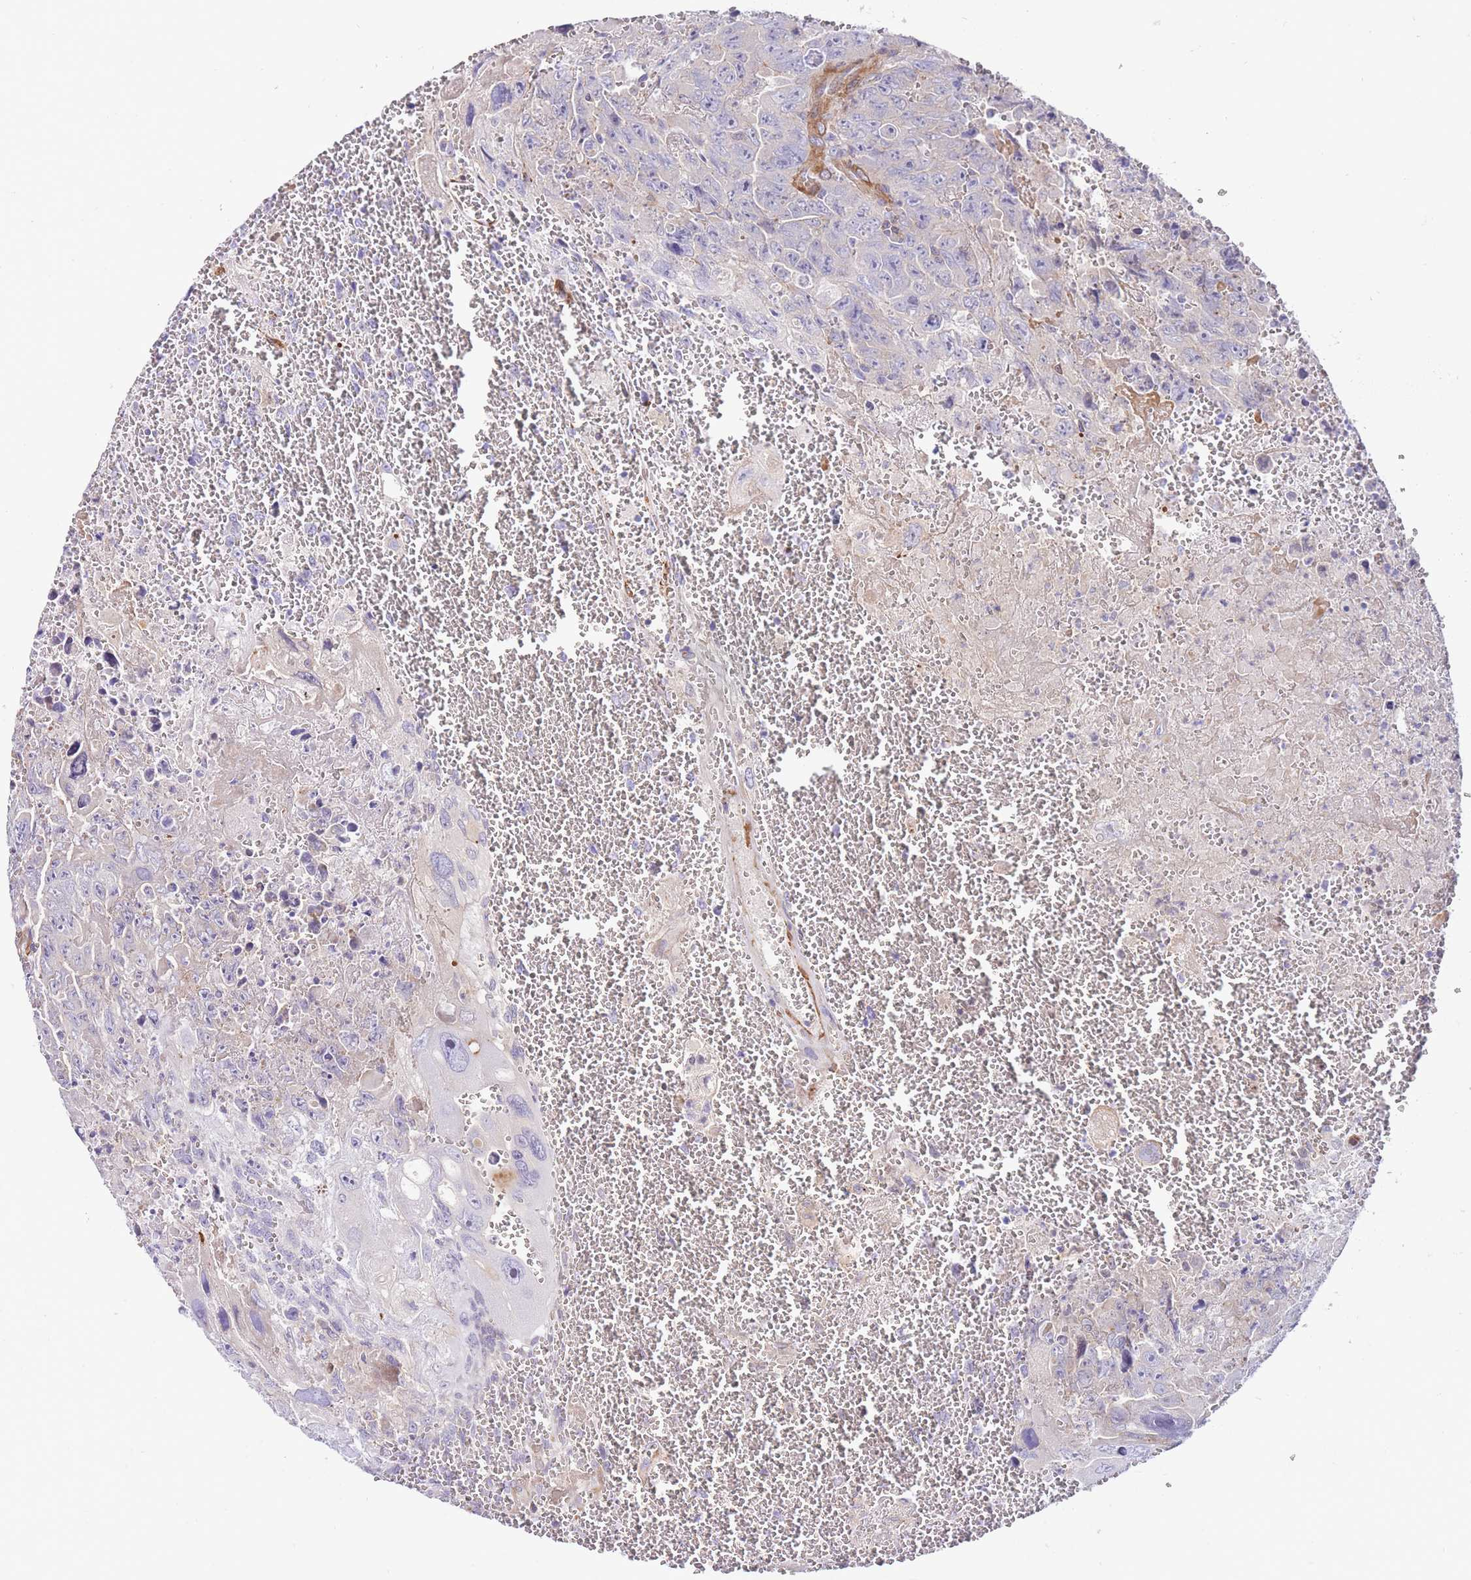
{"staining": {"intensity": "weak", "quantity": "<25%", "location": "cytoplasmic/membranous"}, "tissue": "testis cancer", "cell_type": "Tumor cells", "image_type": "cancer", "snomed": [{"axis": "morphology", "description": "Carcinoma, Embryonal, NOS"}, {"axis": "topography", "description": "Testis"}], "caption": "Embryonal carcinoma (testis) was stained to show a protein in brown. There is no significant staining in tumor cells.", "gene": "FBN3", "patient": {"sex": "male", "age": 28}}